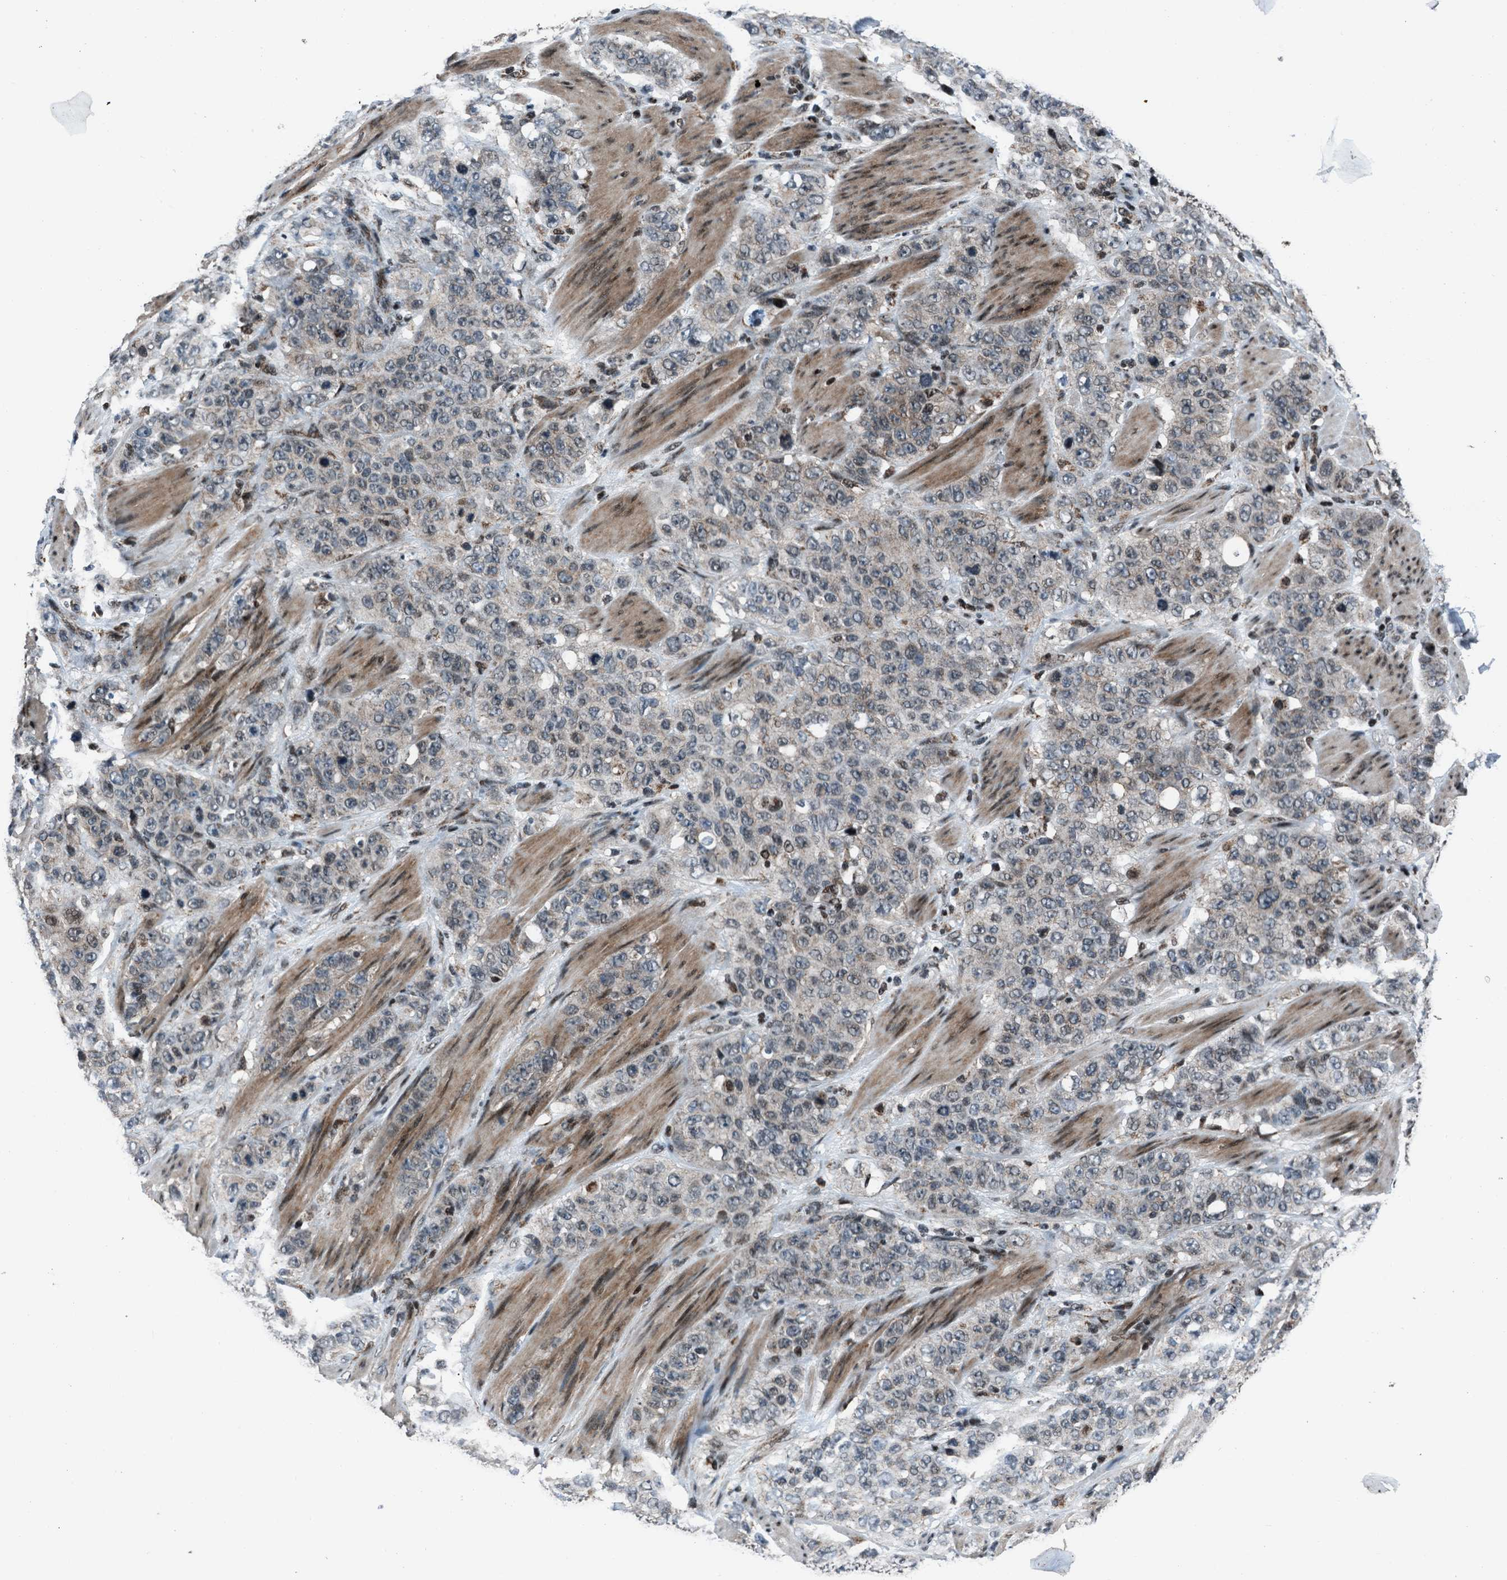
{"staining": {"intensity": "weak", "quantity": "25%-75%", "location": "cytoplasmic/membranous"}, "tissue": "stomach cancer", "cell_type": "Tumor cells", "image_type": "cancer", "snomed": [{"axis": "morphology", "description": "Adenocarcinoma, NOS"}, {"axis": "topography", "description": "Stomach"}], "caption": "The micrograph demonstrates immunohistochemical staining of stomach cancer (adenocarcinoma). There is weak cytoplasmic/membranous expression is appreciated in approximately 25%-75% of tumor cells. (IHC, brightfield microscopy, high magnification).", "gene": "MORC3", "patient": {"sex": "male", "age": 48}}